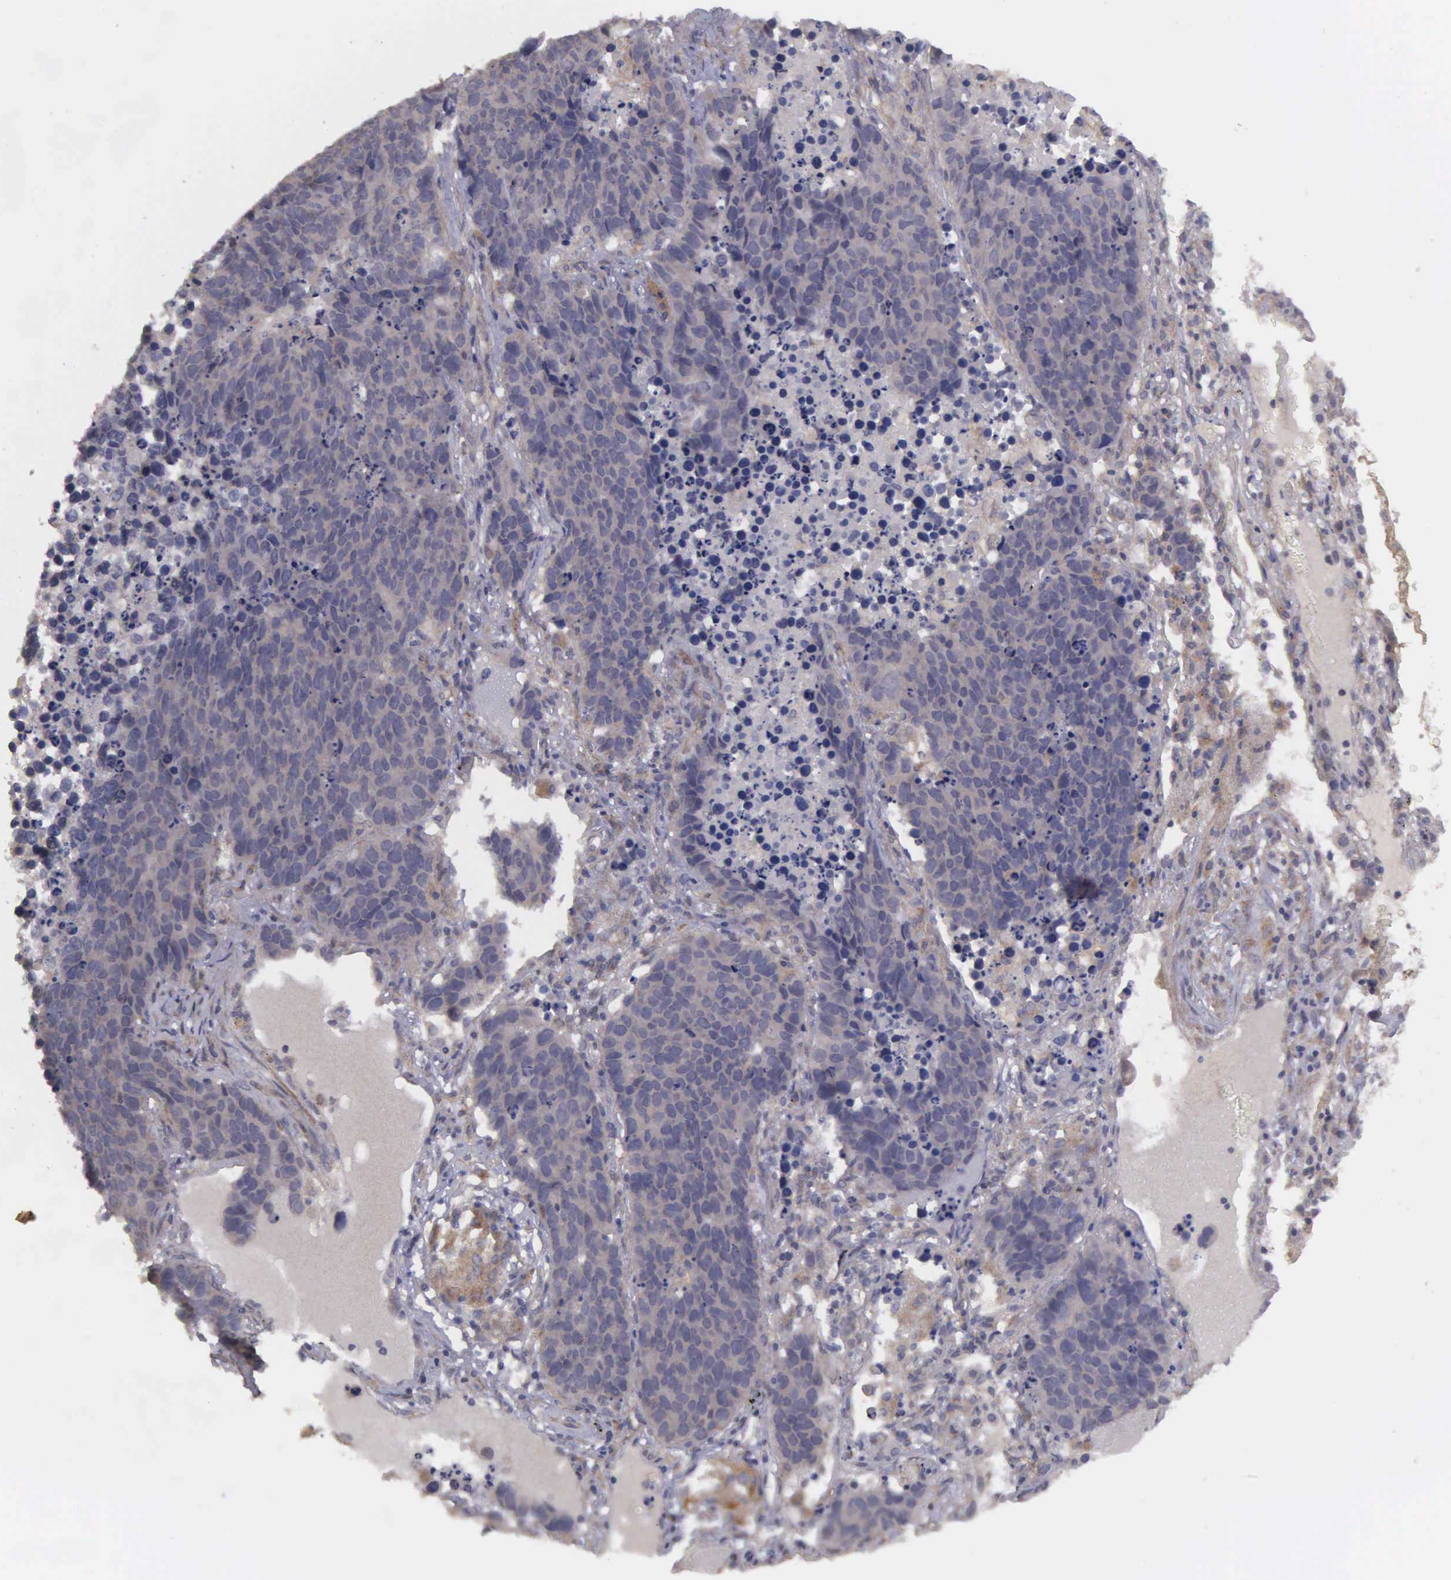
{"staining": {"intensity": "negative", "quantity": "none", "location": "none"}, "tissue": "lung cancer", "cell_type": "Tumor cells", "image_type": "cancer", "snomed": [{"axis": "morphology", "description": "Carcinoid, malignant, NOS"}, {"axis": "topography", "description": "Lung"}], "caption": "Protein analysis of lung cancer shows no significant positivity in tumor cells.", "gene": "RTL10", "patient": {"sex": "male", "age": 60}}